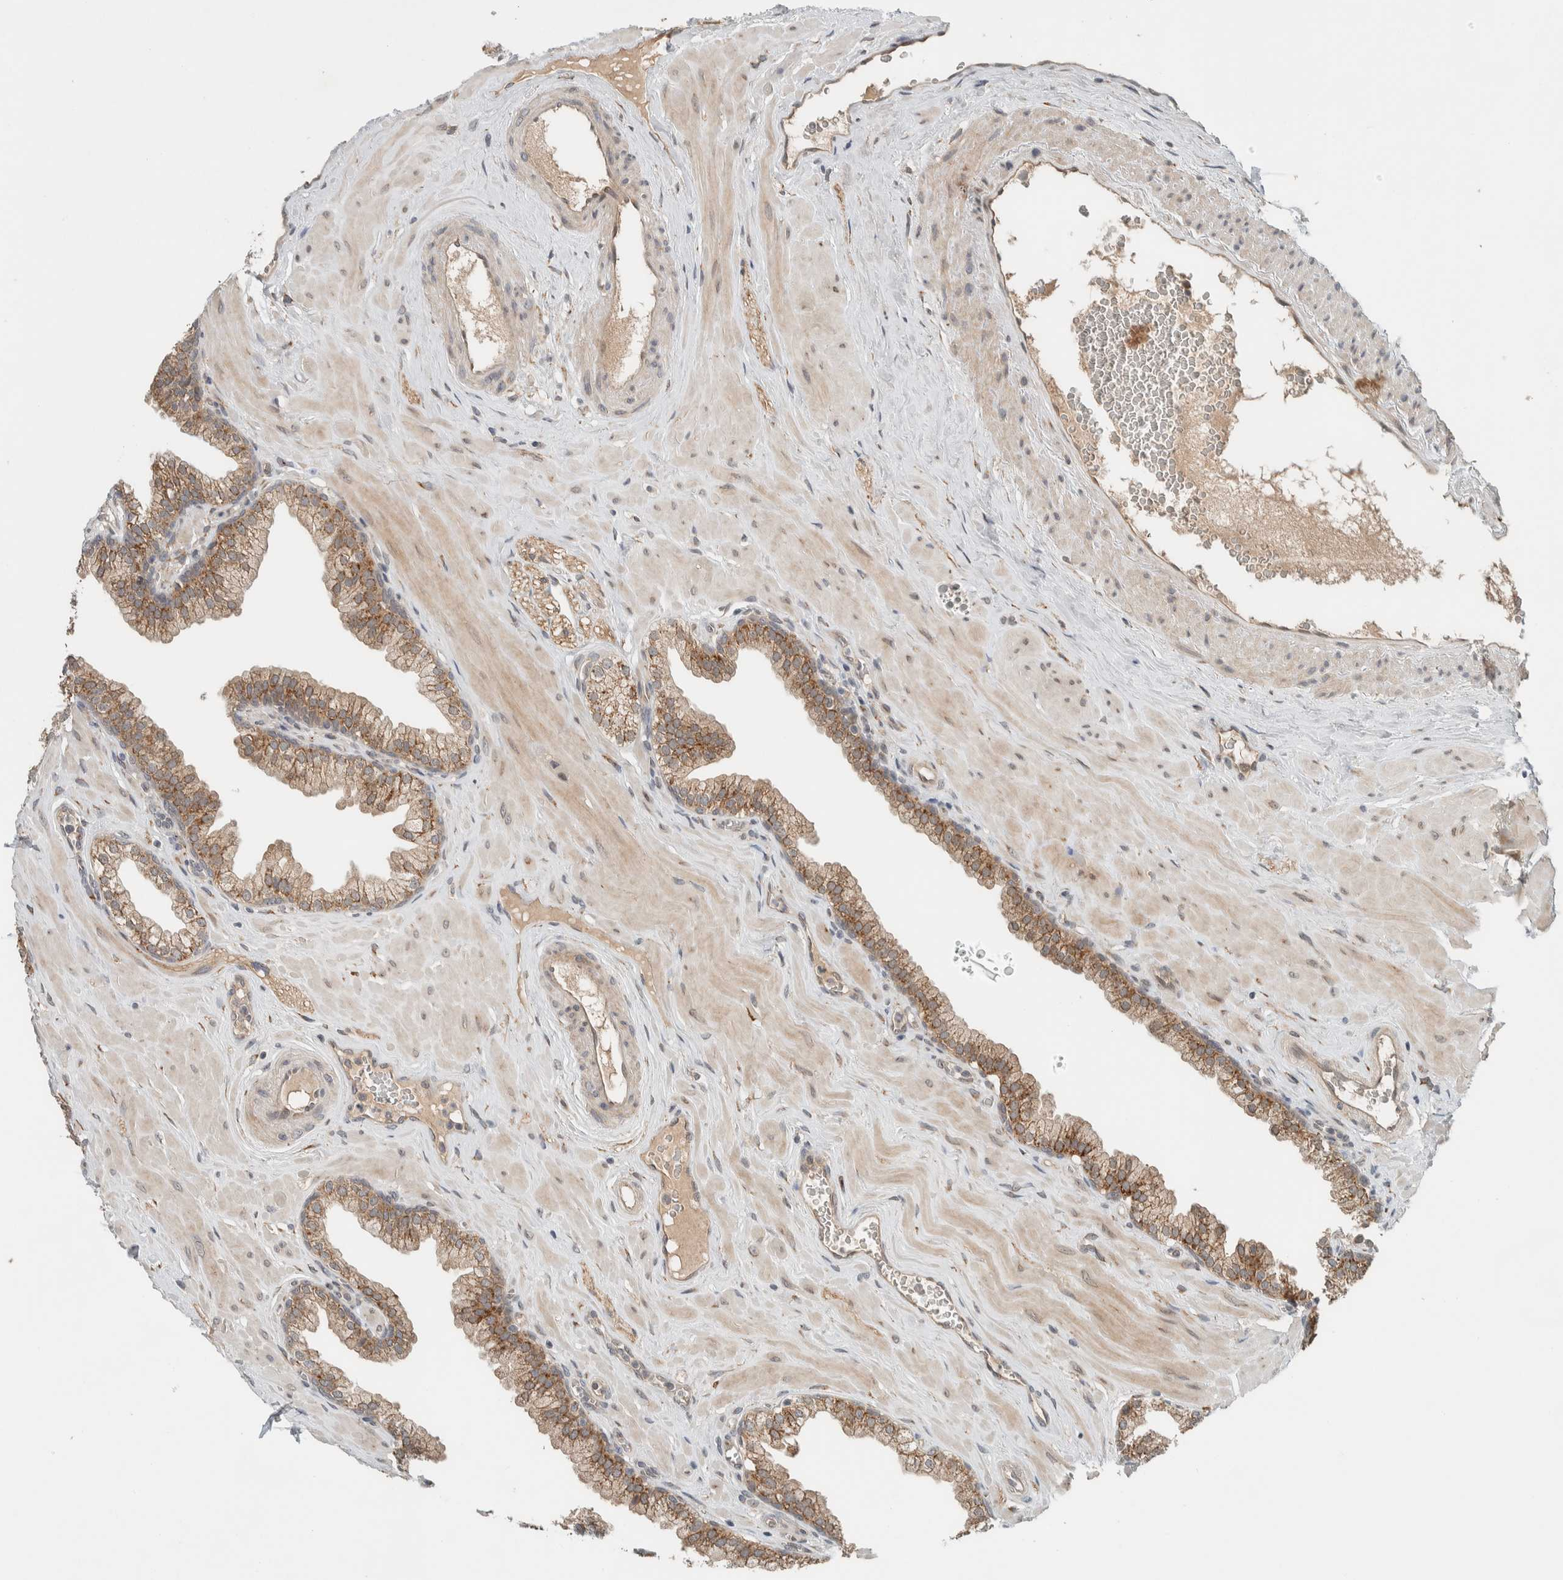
{"staining": {"intensity": "moderate", "quantity": ">75%", "location": "cytoplasmic/membranous"}, "tissue": "prostate", "cell_type": "Glandular cells", "image_type": "normal", "snomed": [{"axis": "morphology", "description": "Normal tissue, NOS"}, {"axis": "morphology", "description": "Urothelial carcinoma, Low grade"}, {"axis": "topography", "description": "Urinary bladder"}, {"axis": "topography", "description": "Prostate"}], "caption": "IHC of unremarkable human prostate displays medium levels of moderate cytoplasmic/membranous staining in approximately >75% of glandular cells.", "gene": "CTBP2", "patient": {"sex": "male", "age": 60}}